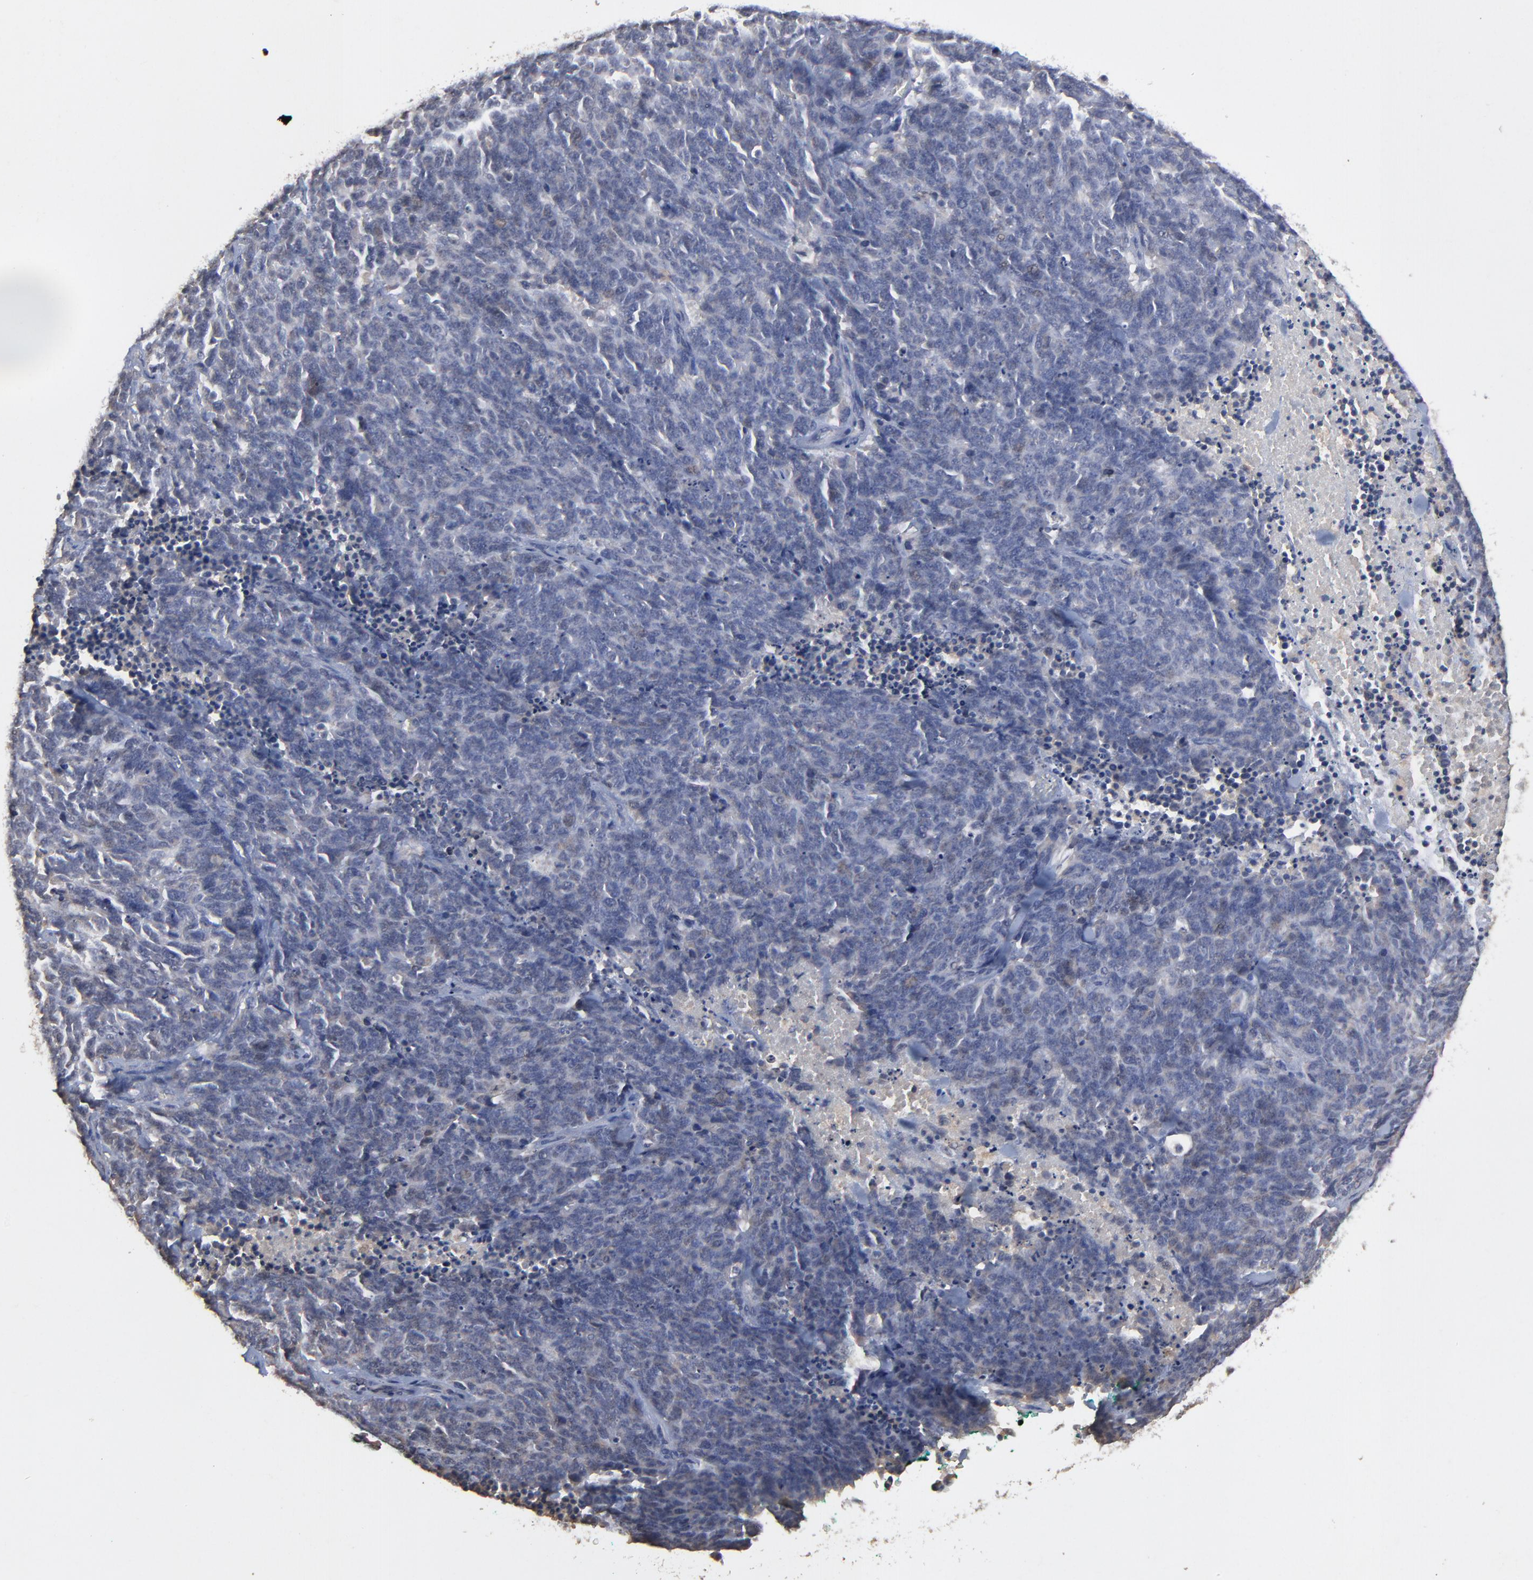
{"staining": {"intensity": "negative", "quantity": "none", "location": "none"}, "tissue": "lung cancer", "cell_type": "Tumor cells", "image_type": "cancer", "snomed": [{"axis": "morphology", "description": "Neoplasm, malignant, NOS"}, {"axis": "topography", "description": "Lung"}], "caption": "Immunohistochemistry histopathology image of lung malignant neoplasm stained for a protein (brown), which exhibits no expression in tumor cells.", "gene": "VPREB3", "patient": {"sex": "female", "age": 58}}